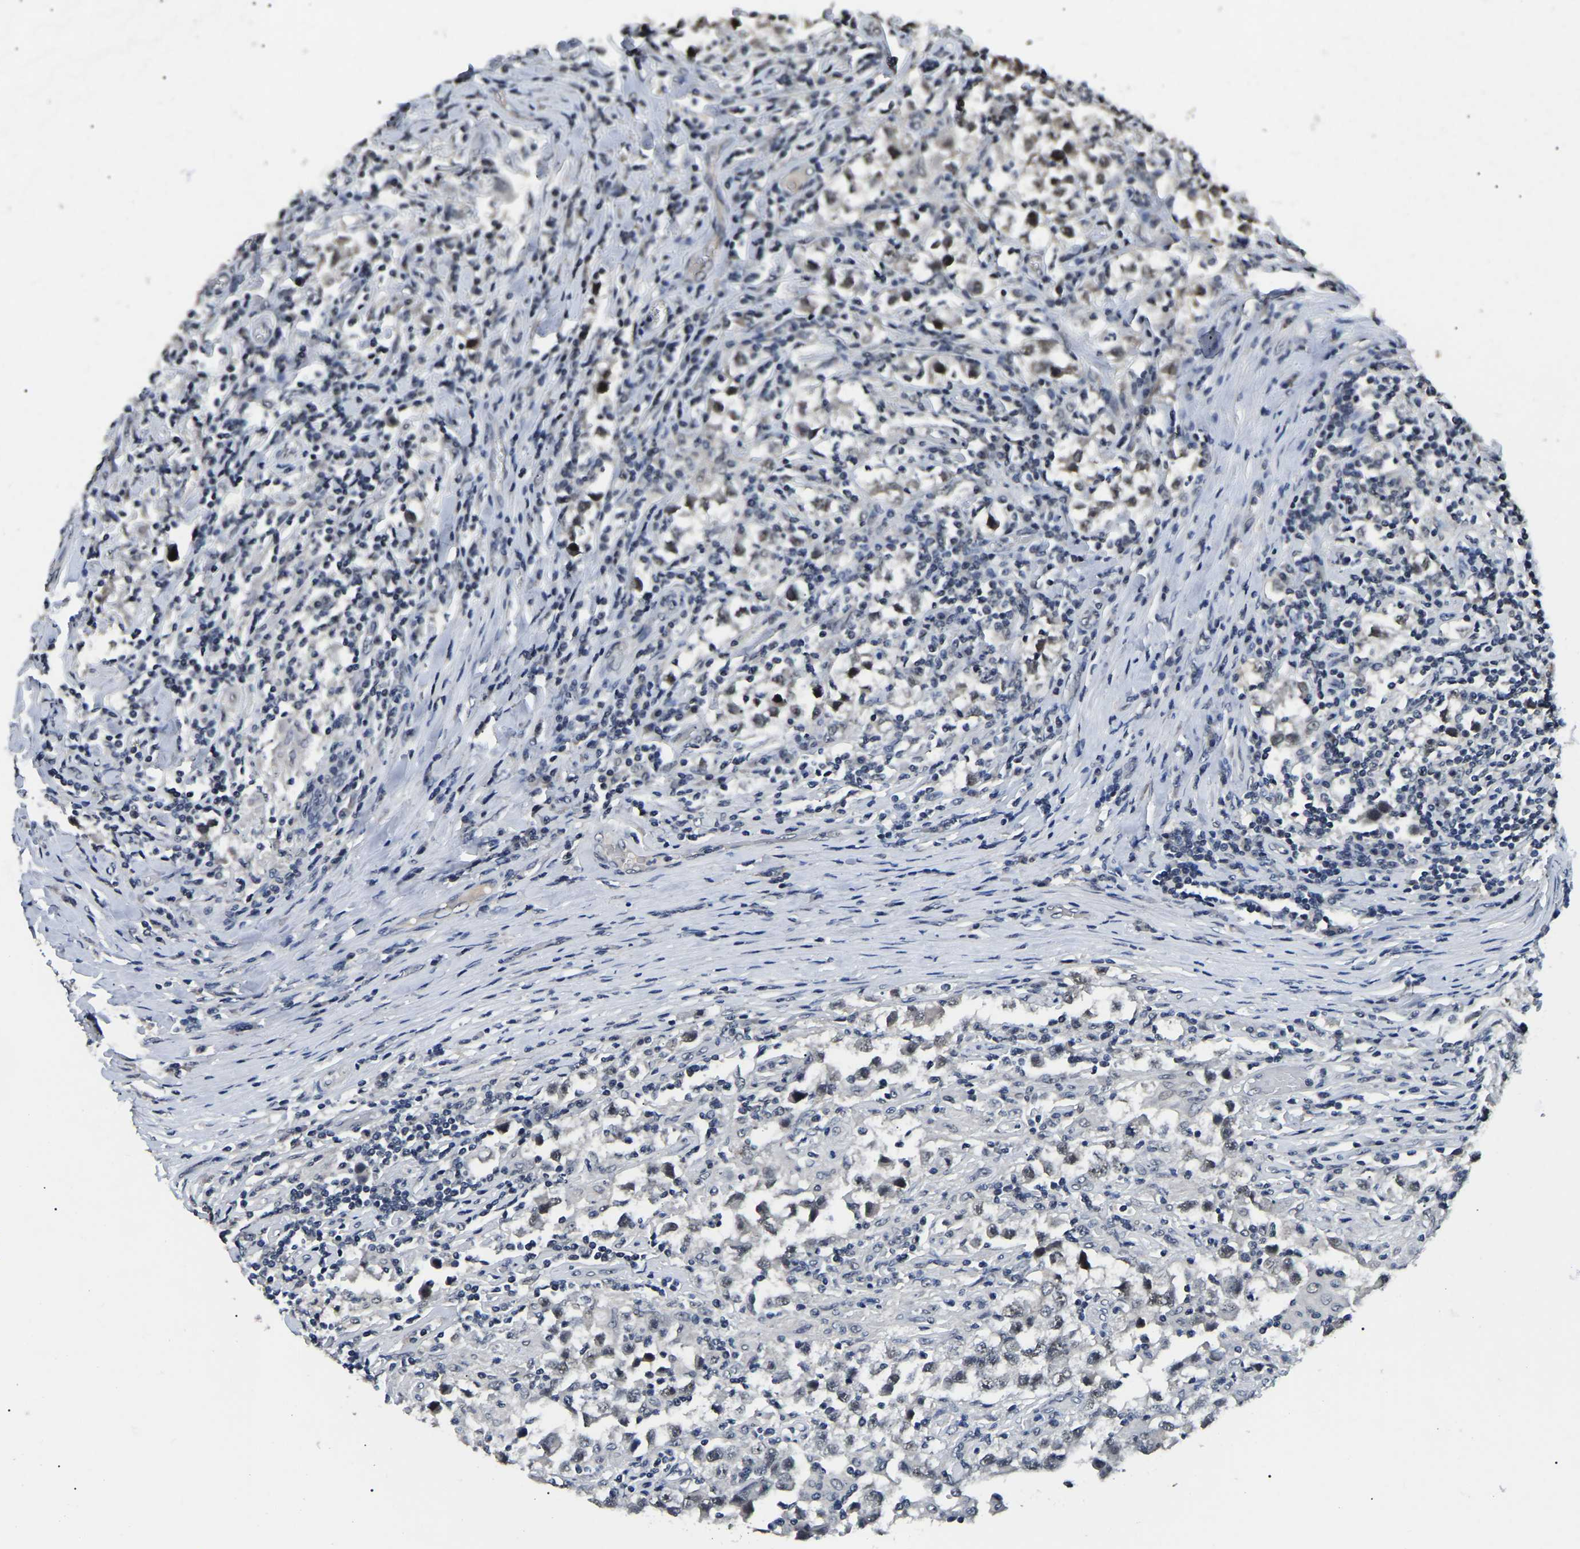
{"staining": {"intensity": "negative", "quantity": "none", "location": "none"}, "tissue": "testis cancer", "cell_type": "Tumor cells", "image_type": "cancer", "snomed": [{"axis": "morphology", "description": "Carcinoma, Embryonal, NOS"}, {"axis": "topography", "description": "Testis"}], "caption": "Tumor cells are negative for brown protein staining in testis embryonal carcinoma.", "gene": "PPM1E", "patient": {"sex": "male", "age": 21}}